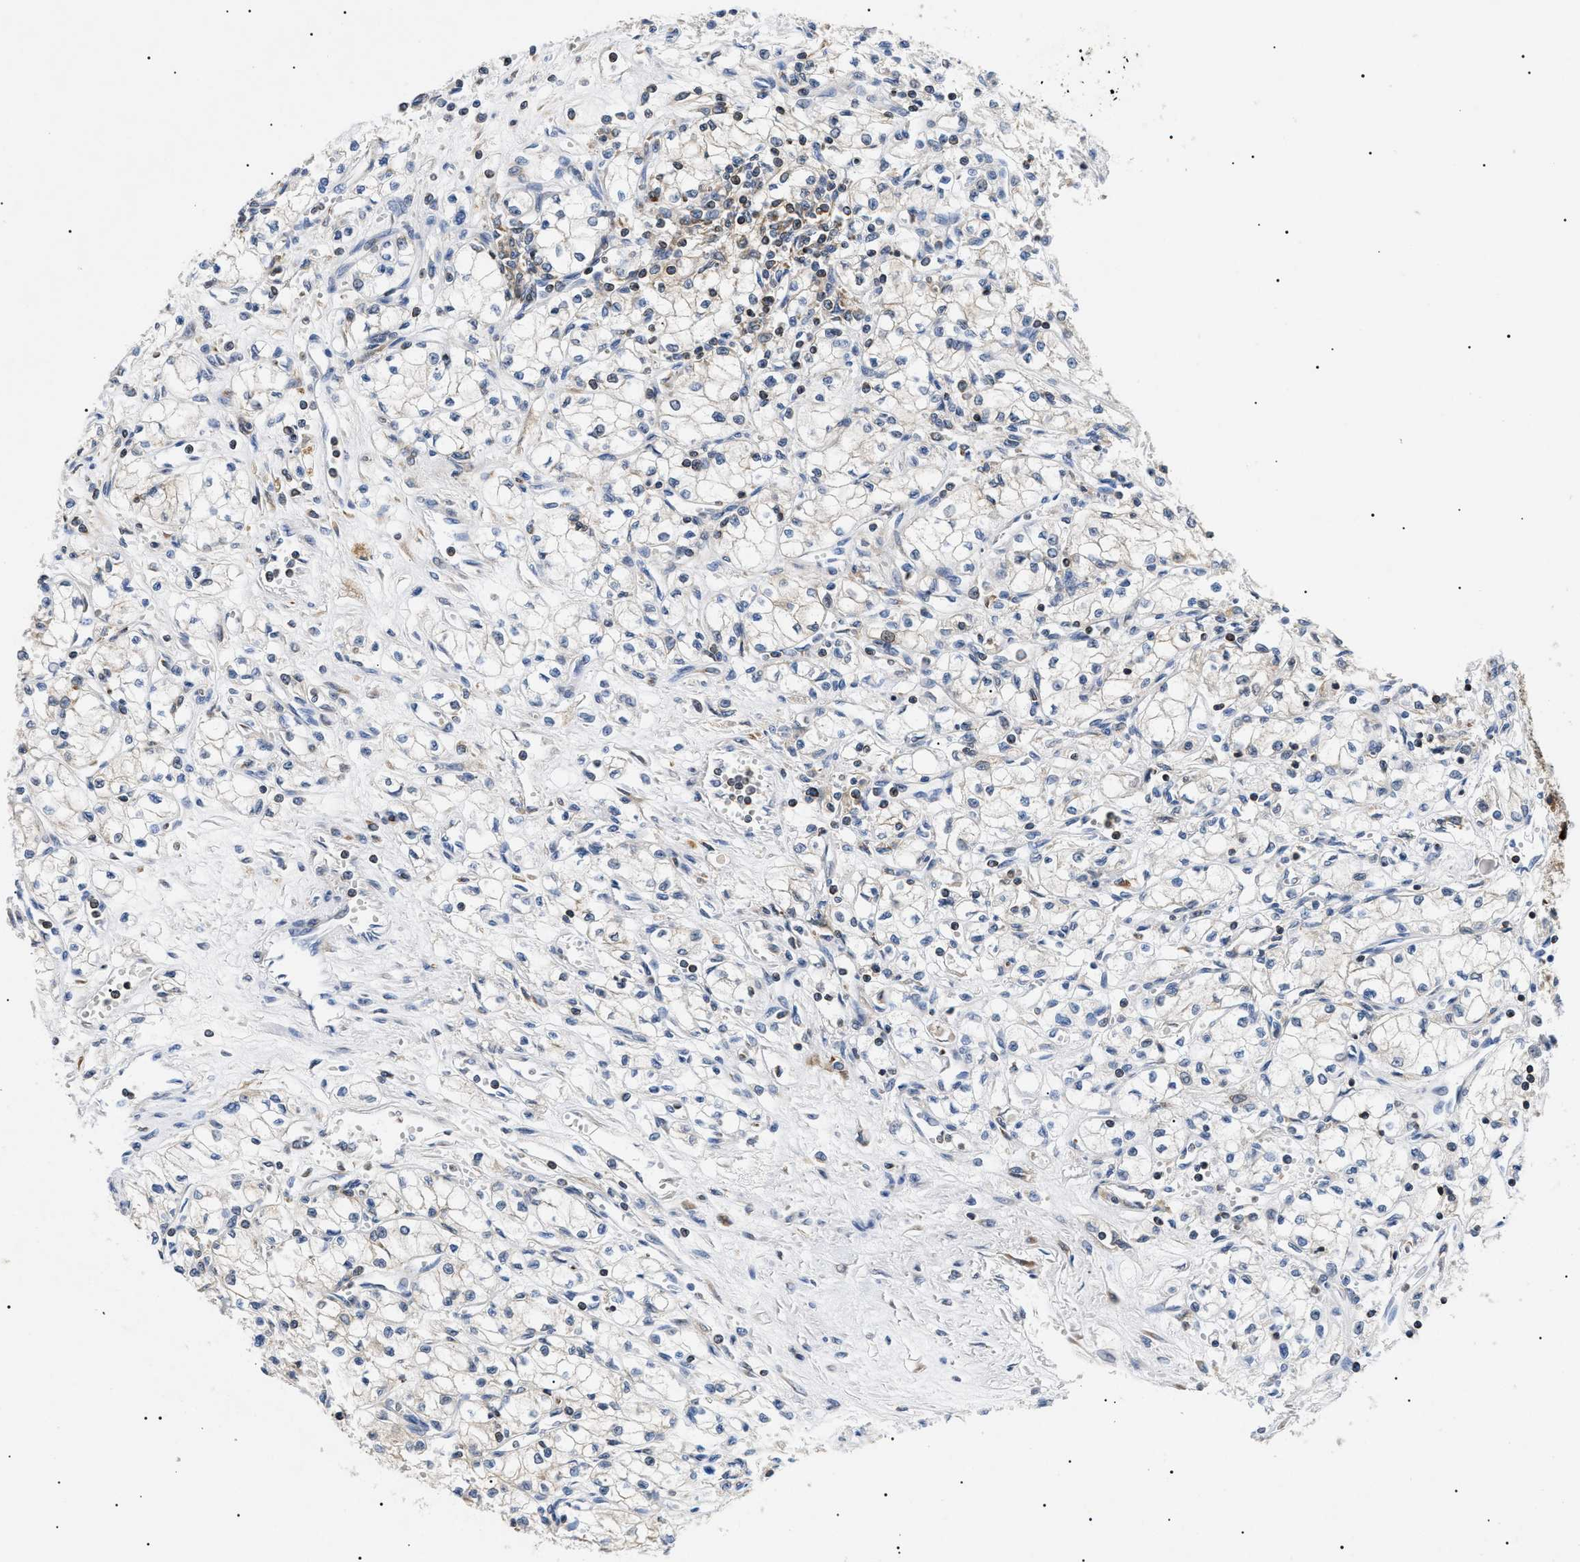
{"staining": {"intensity": "weak", "quantity": "25%-75%", "location": "cytoplasmic/membranous"}, "tissue": "renal cancer", "cell_type": "Tumor cells", "image_type": "cancer", "snomed": [{"axis": "morphology", "description": "Normal tissue, NOS"}, {"axis": "morphology", "description": "Adenocarcinoma, NOS"}, {"axis": "topography", "description": "Kidney"}], "caption": "Brown immunohistochemical staining in human renal cancer demonstrates weak cytoplasmic/membranous expression in about 25%-75% of tumor cells. The staining was performed using DAB (3,3'-diaminobenzidine), with brown indicating positive protein expression. Nuclei are stained blue with hematoxylin.", "gene": "DERL1", "patient": {"sex": "male", "age": 59}}